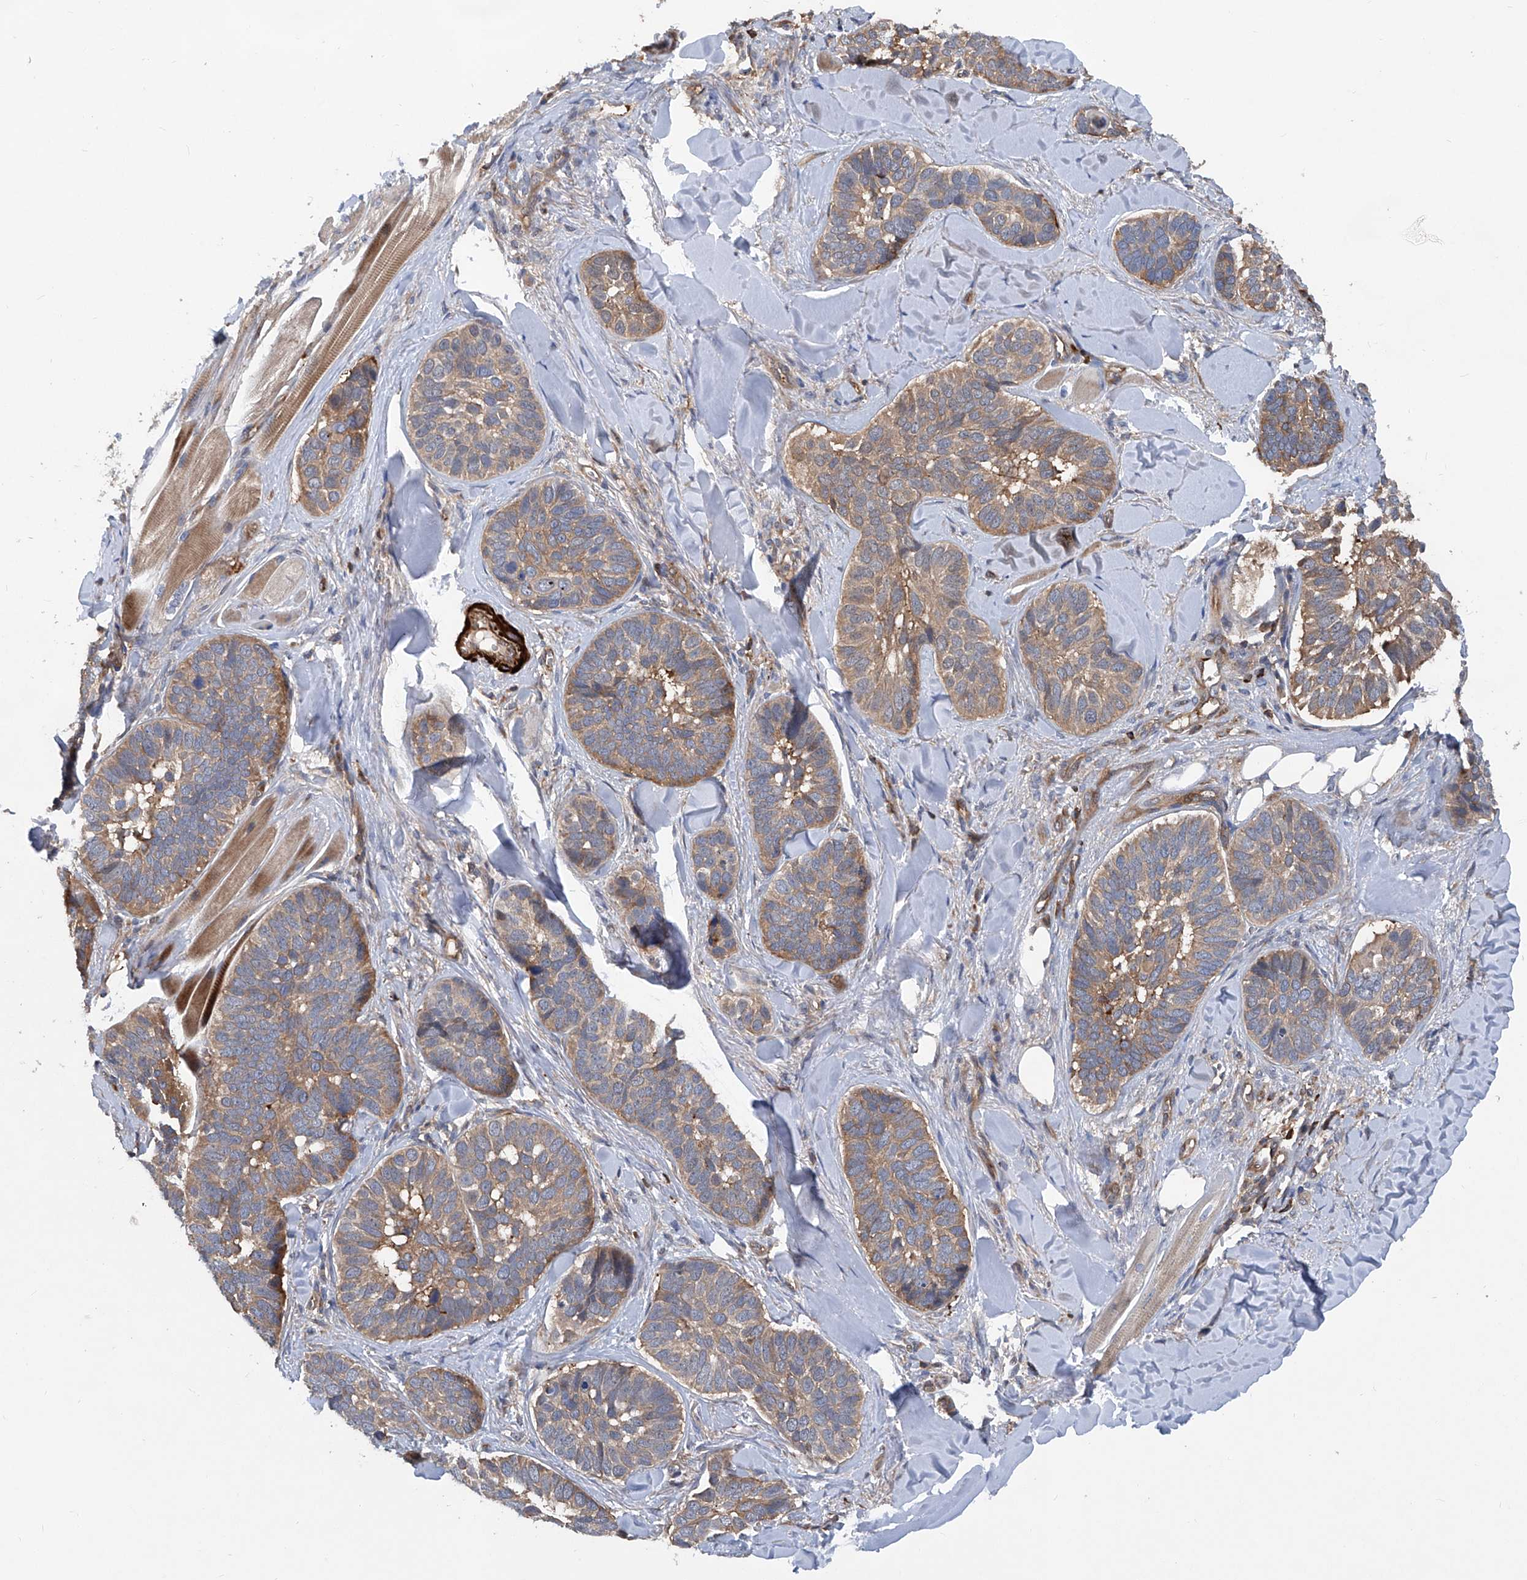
{"staining": {"intensity": "weak", "quantity": ">75%", "location": "cytoplasmic/membranous"}, "tissue": "skin cancer", "cell_type": "Tumor cells", "image_type": "cancer", "snomed": [{"axis": "morphology", "description": "Basal cell carcinoma"}, {"axis": "topography", "description": "Skin"}], "caption": "This photomicrograph demonstrates immunohistochemistry staining of basal cell carcinoma (skin), with low weak cytoplasmic/membranous positivity in about >75% of tumor cells.", "gene": "NT5C3A", "patient": {"sex": "male", "age": 62}}